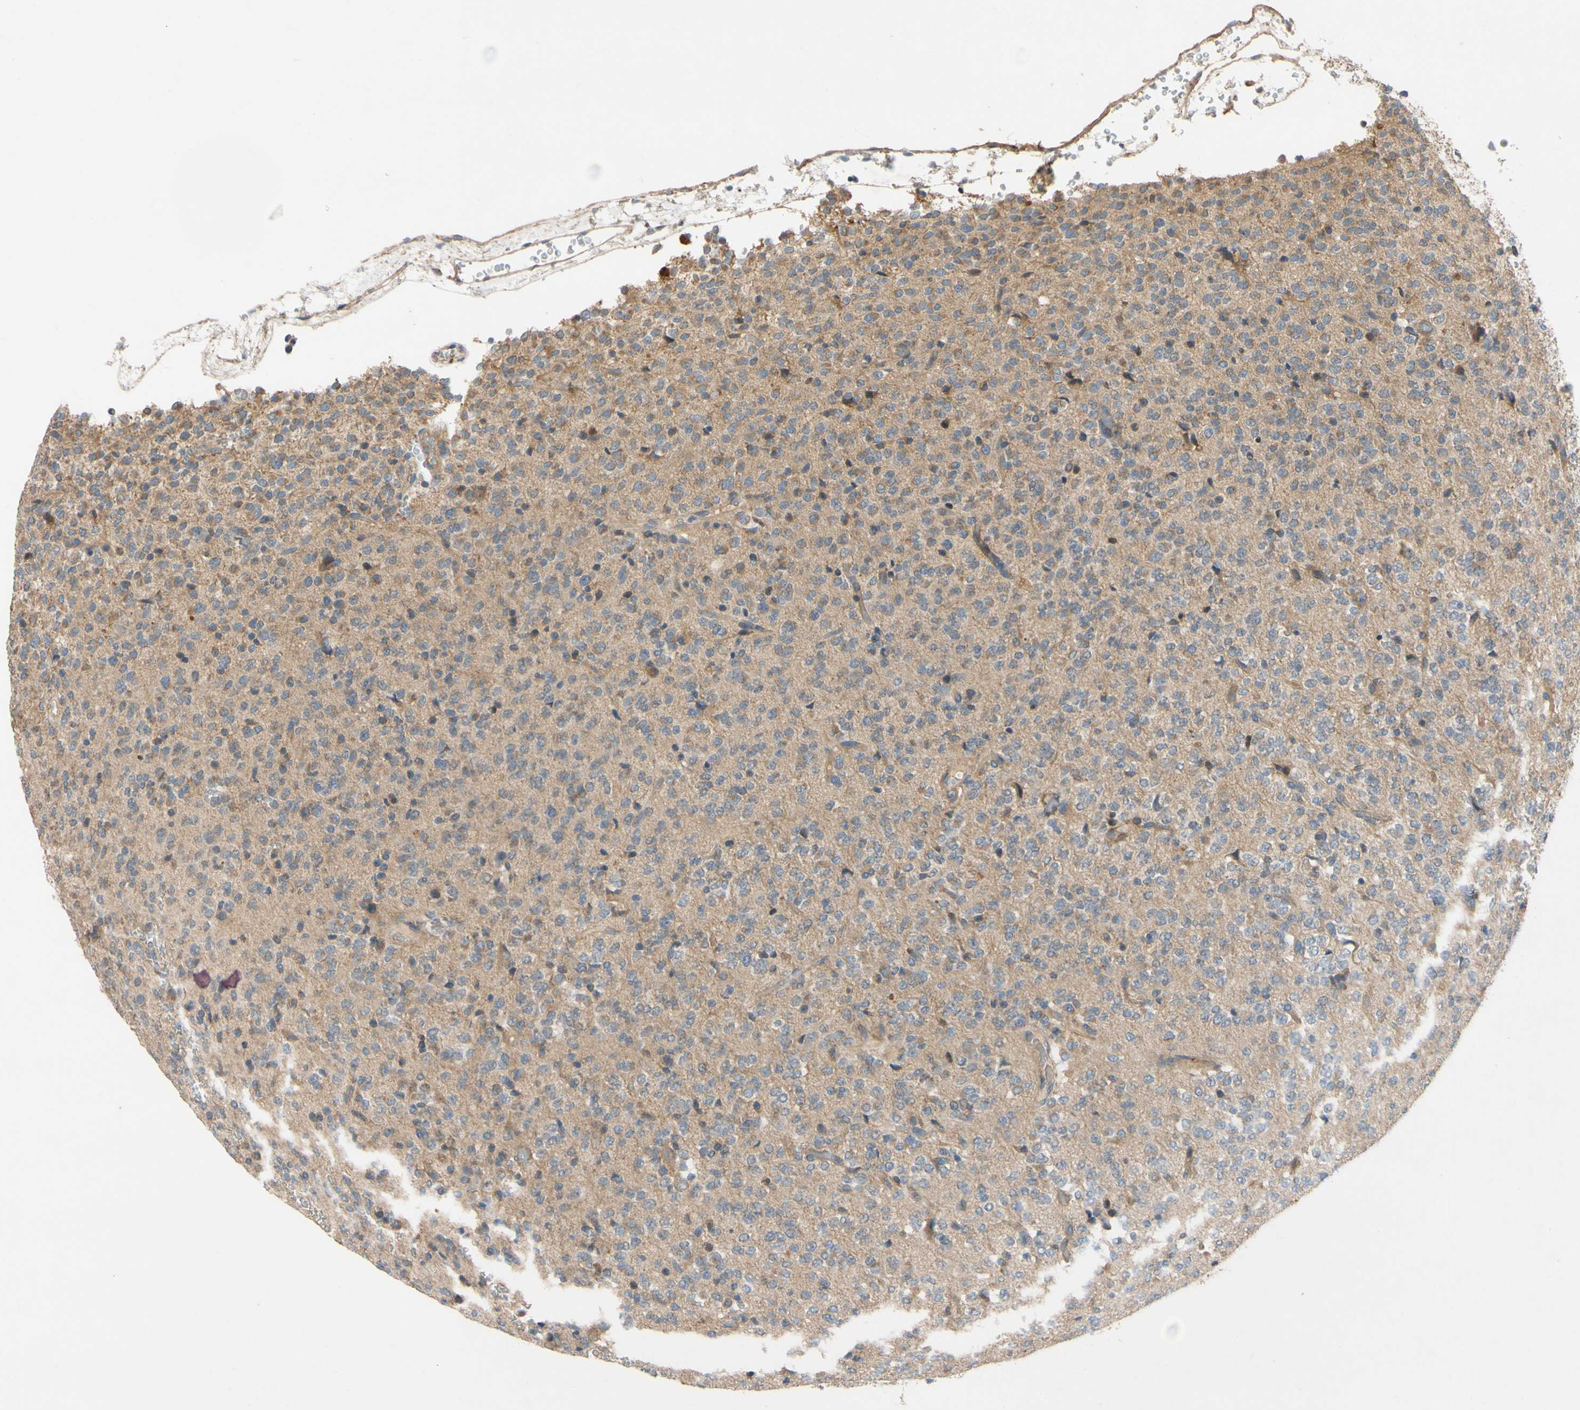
{"staining": {"intensity": "moderate", "quantity": ">75%", "location": "cytoplasmic/membranous"}, "tissue": "glioma", "cell_type": "Tumor cells", "image_type": "cancer", "snomed": [{"axis": "morphology", "description": "Glioma, malignant, Low grade"}, {"axis": "topography", "description": "Brain"}], "caption": "Glioma tissue exhibits moderate cytoplasmic/membranous staining in approximately >75% of tumor cells (DAB (3,3'-diaminobenzidine) = brown stain, brightfield microscopy at high magnification).", "gene": "MBTPS2", "patient": {"sex": "male", "age": 38}}